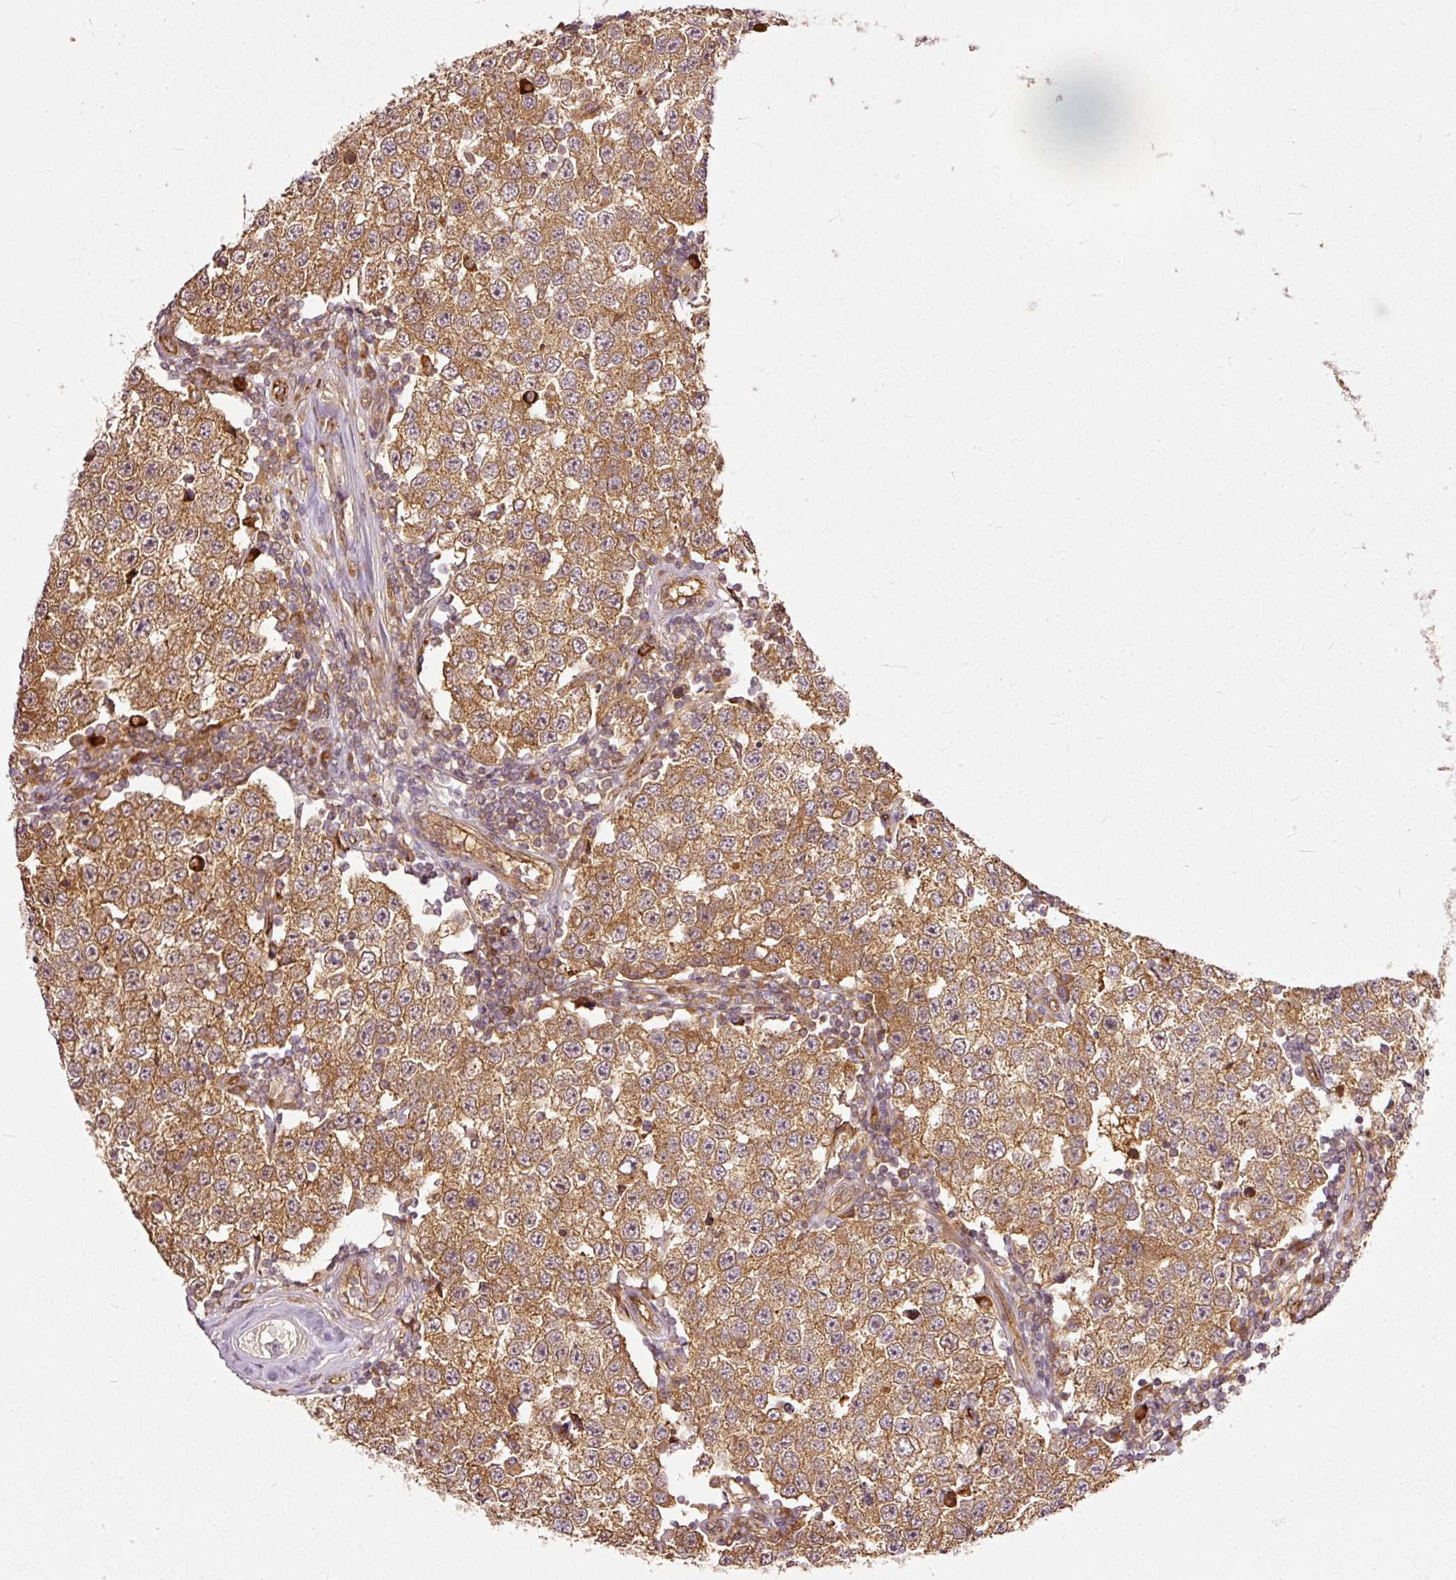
{"staining": {"intensity": "moderate", "quantity": ">75%", "location": "cytoplasmic/membranous"}, "tissue": "testis cancer", "cell_type": "Tumor cells", "image_type": "cancer", "snomed": [{"axis": "morphology", "description": "Seminoma, NOS"}, {"axis": "topography", "description": "Testis"}], "caption": "Immunohistochemical staining of human testis cancer reveals moderate cytoplasmic/membranous protein staining in about >75% of tumor cells. The protein of interest is shown in brown color, while the nuclei are stained blue.", "gene": "MIF4GD", "patient": {"sex": "male", "age": 34}}